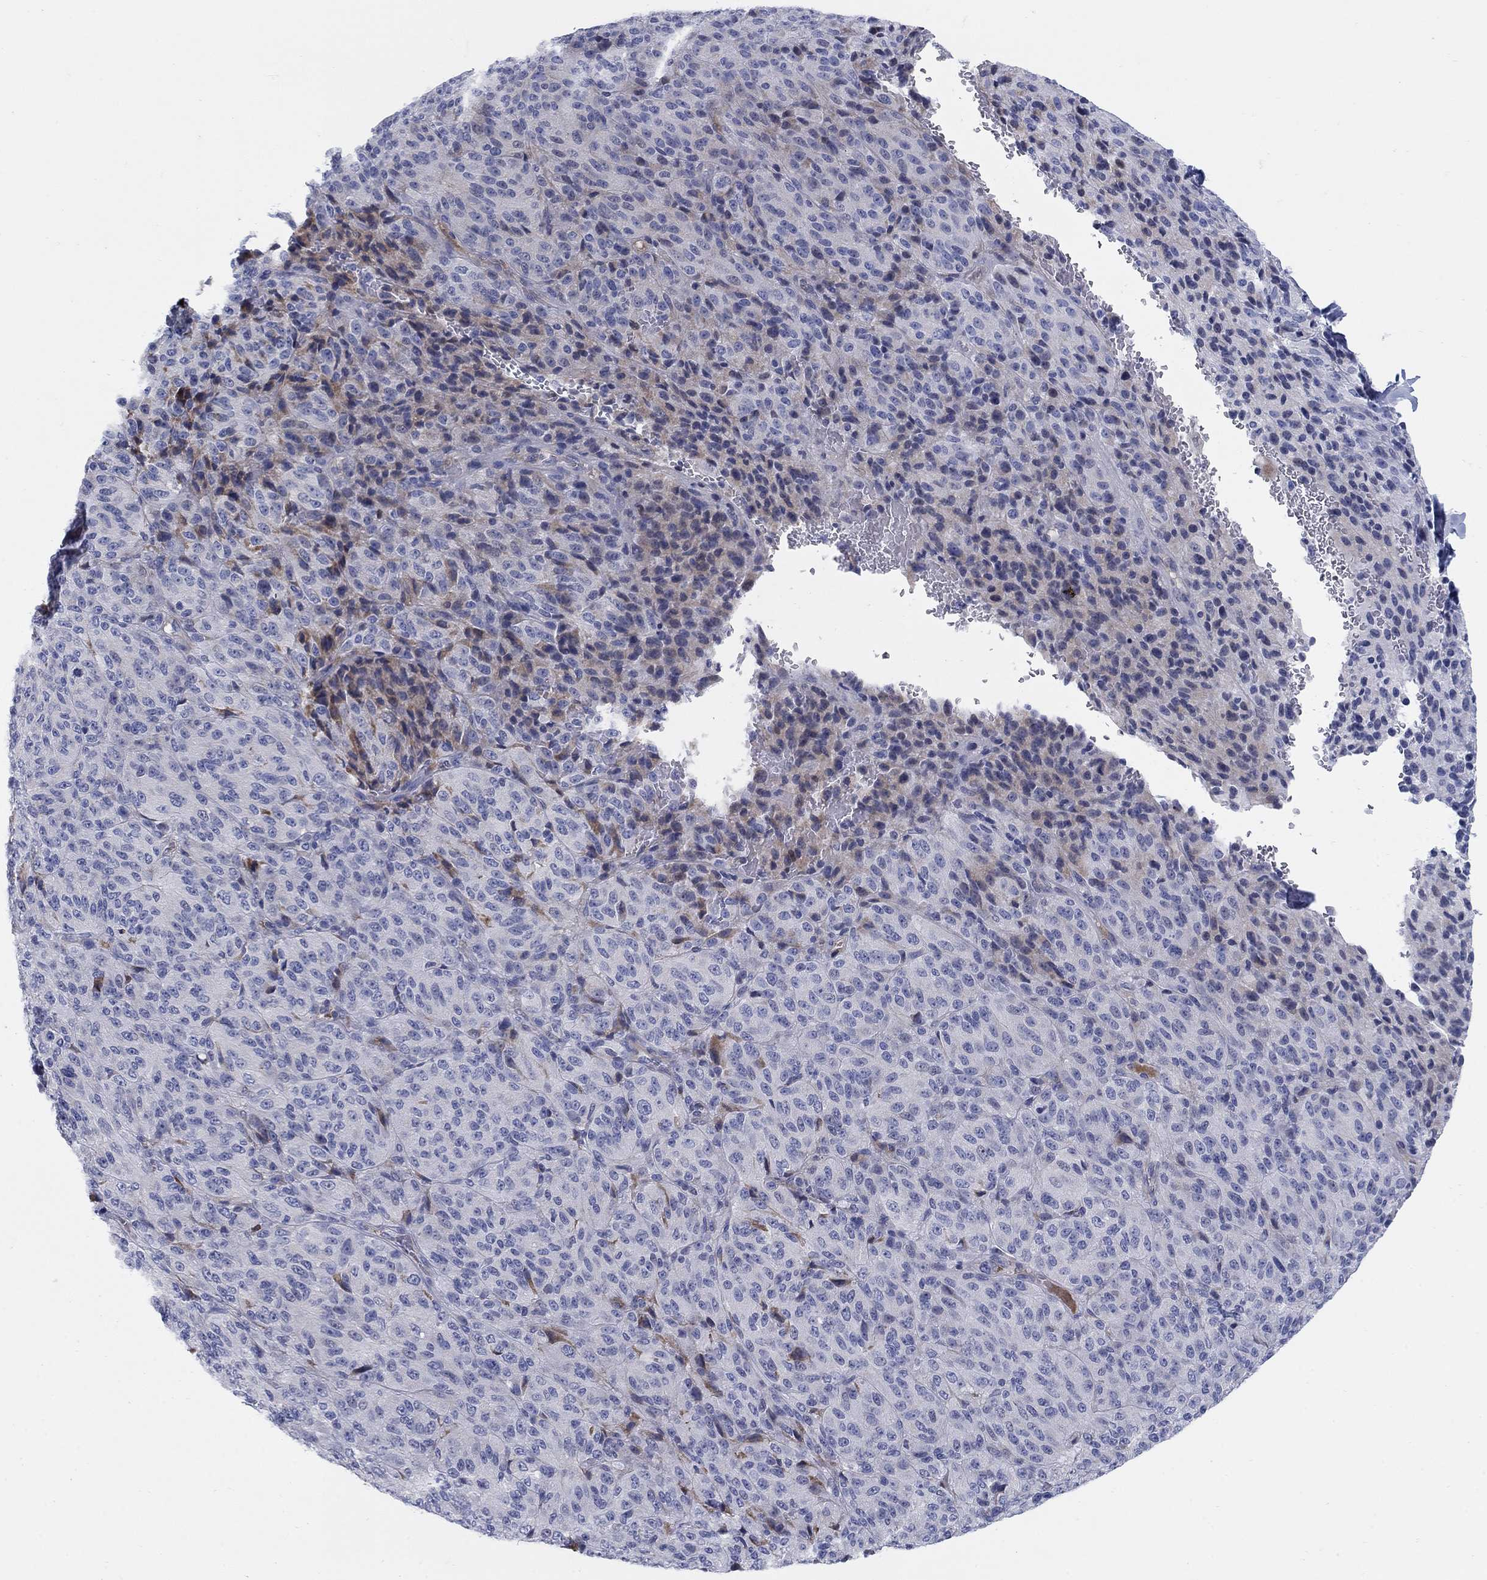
{"staining": {"intensity": "negative", "quantity": "none", "location": "none"}, "tissue": "melanoma", "cell_type": "Tumor cells", "image_type": "cancer", "snomed": [{"axis": "morphology", "description": "Malignant melanoma, Metastatic site"}, {"axis": "topography", "description": "Brain"}], "caption": "DAB (3,3'-diaminobenzidine) immunohistochemical staining of human malignant melanoma (metastatic site) shows no significant staining in tumor cells. (Stains: DAB IHC with hematoxylin counter stain, Microscopy: brightfield microscopy at high magnification).", "gene": "HEATR4", "patient": {"sex": "female", "age": 56}}